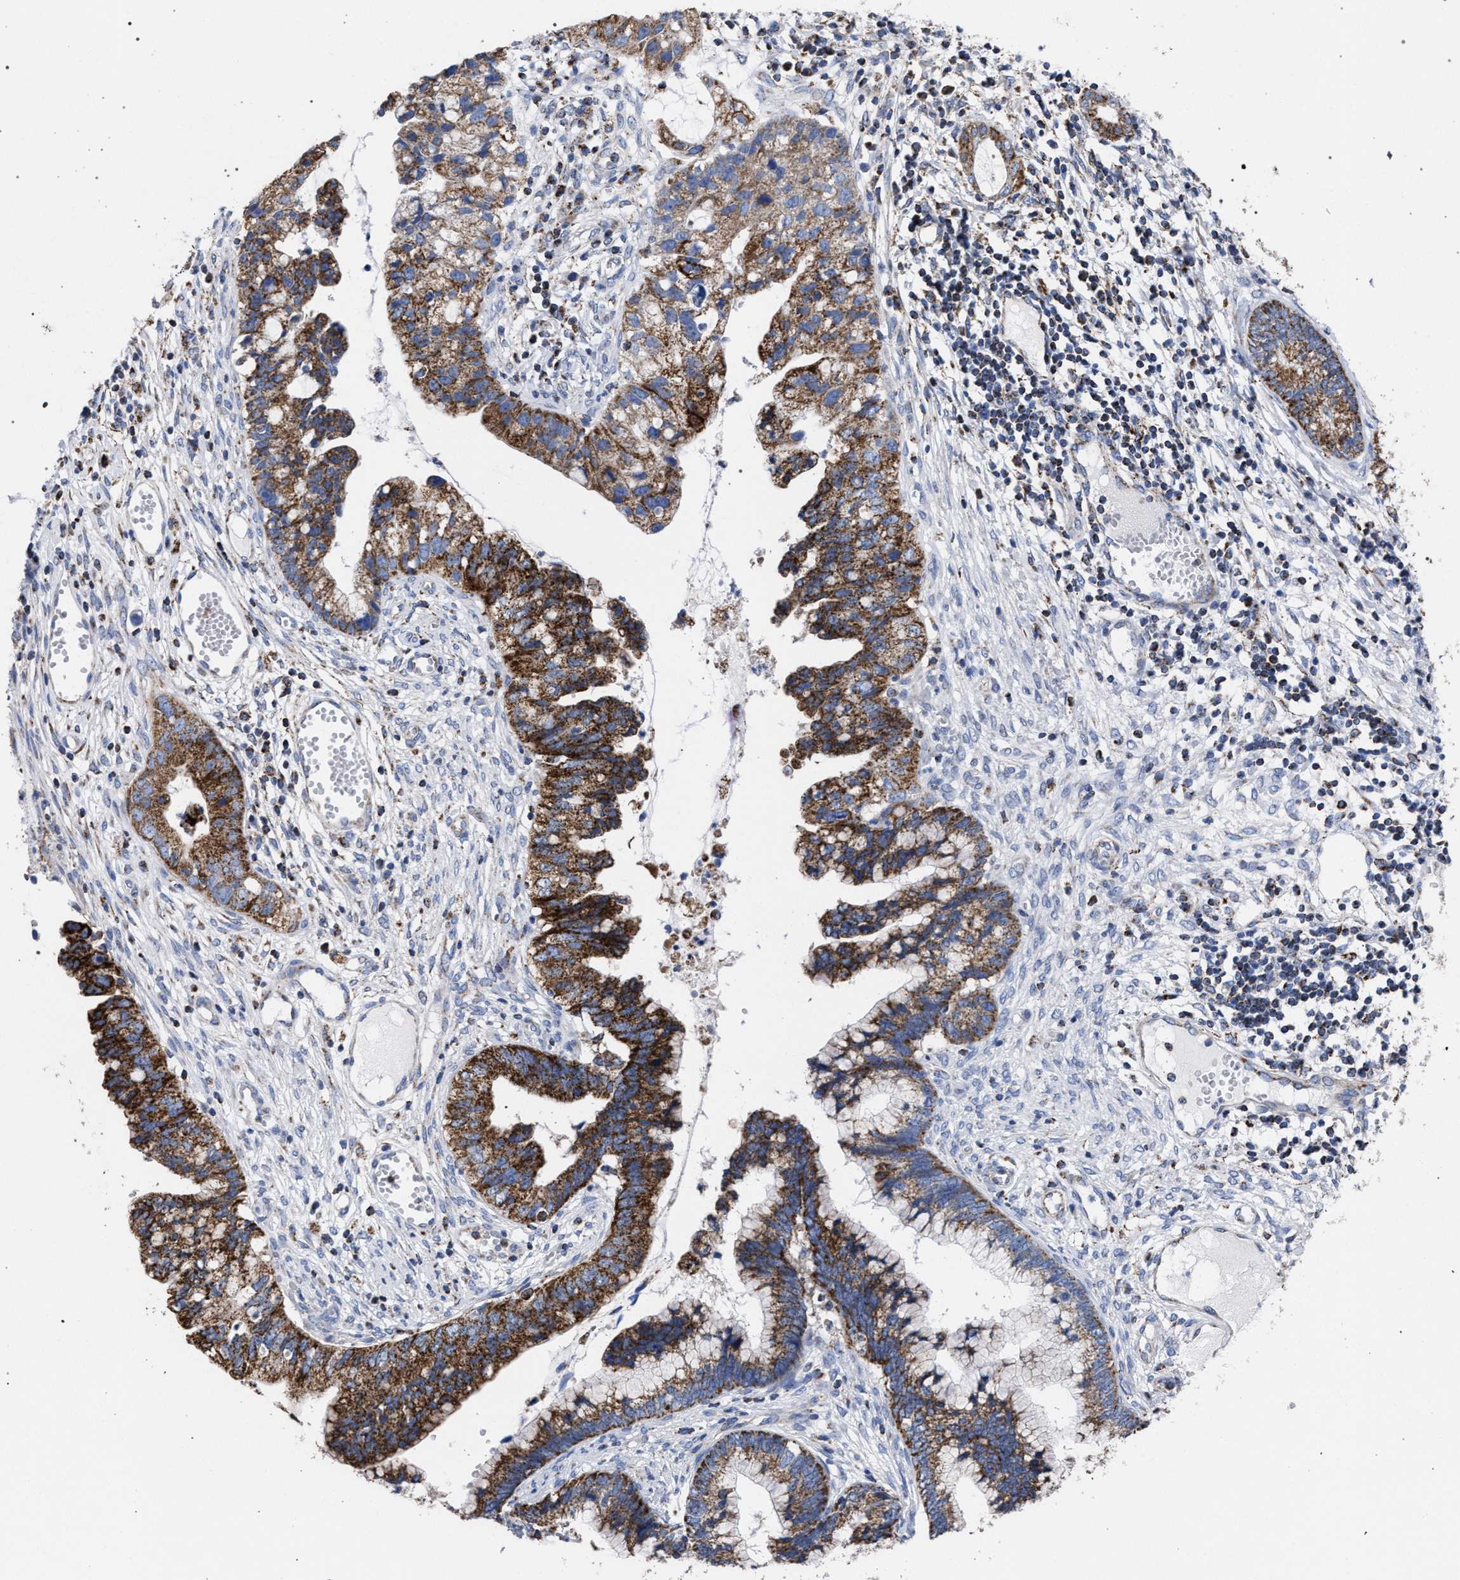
{"staining": {"intensity": "strong", "quantity": ">75%", "location": "cytoplasmic/membranous"}, "tissue": "cervical cancer", "cell_type": "Tumor cells", "image_type": "cancer", "snomed": [{"axis": "morphology", "description": "Adenocarcinoma, NOS"}, {"axis": "topography", "description": "Cervix"}], "caption": "Human cervical adenocarcinoma stained with a protein marker reveals strong staining in tumor cells.", "gene": "ACADS", "patient": {"sex": "female", "age": 44}}